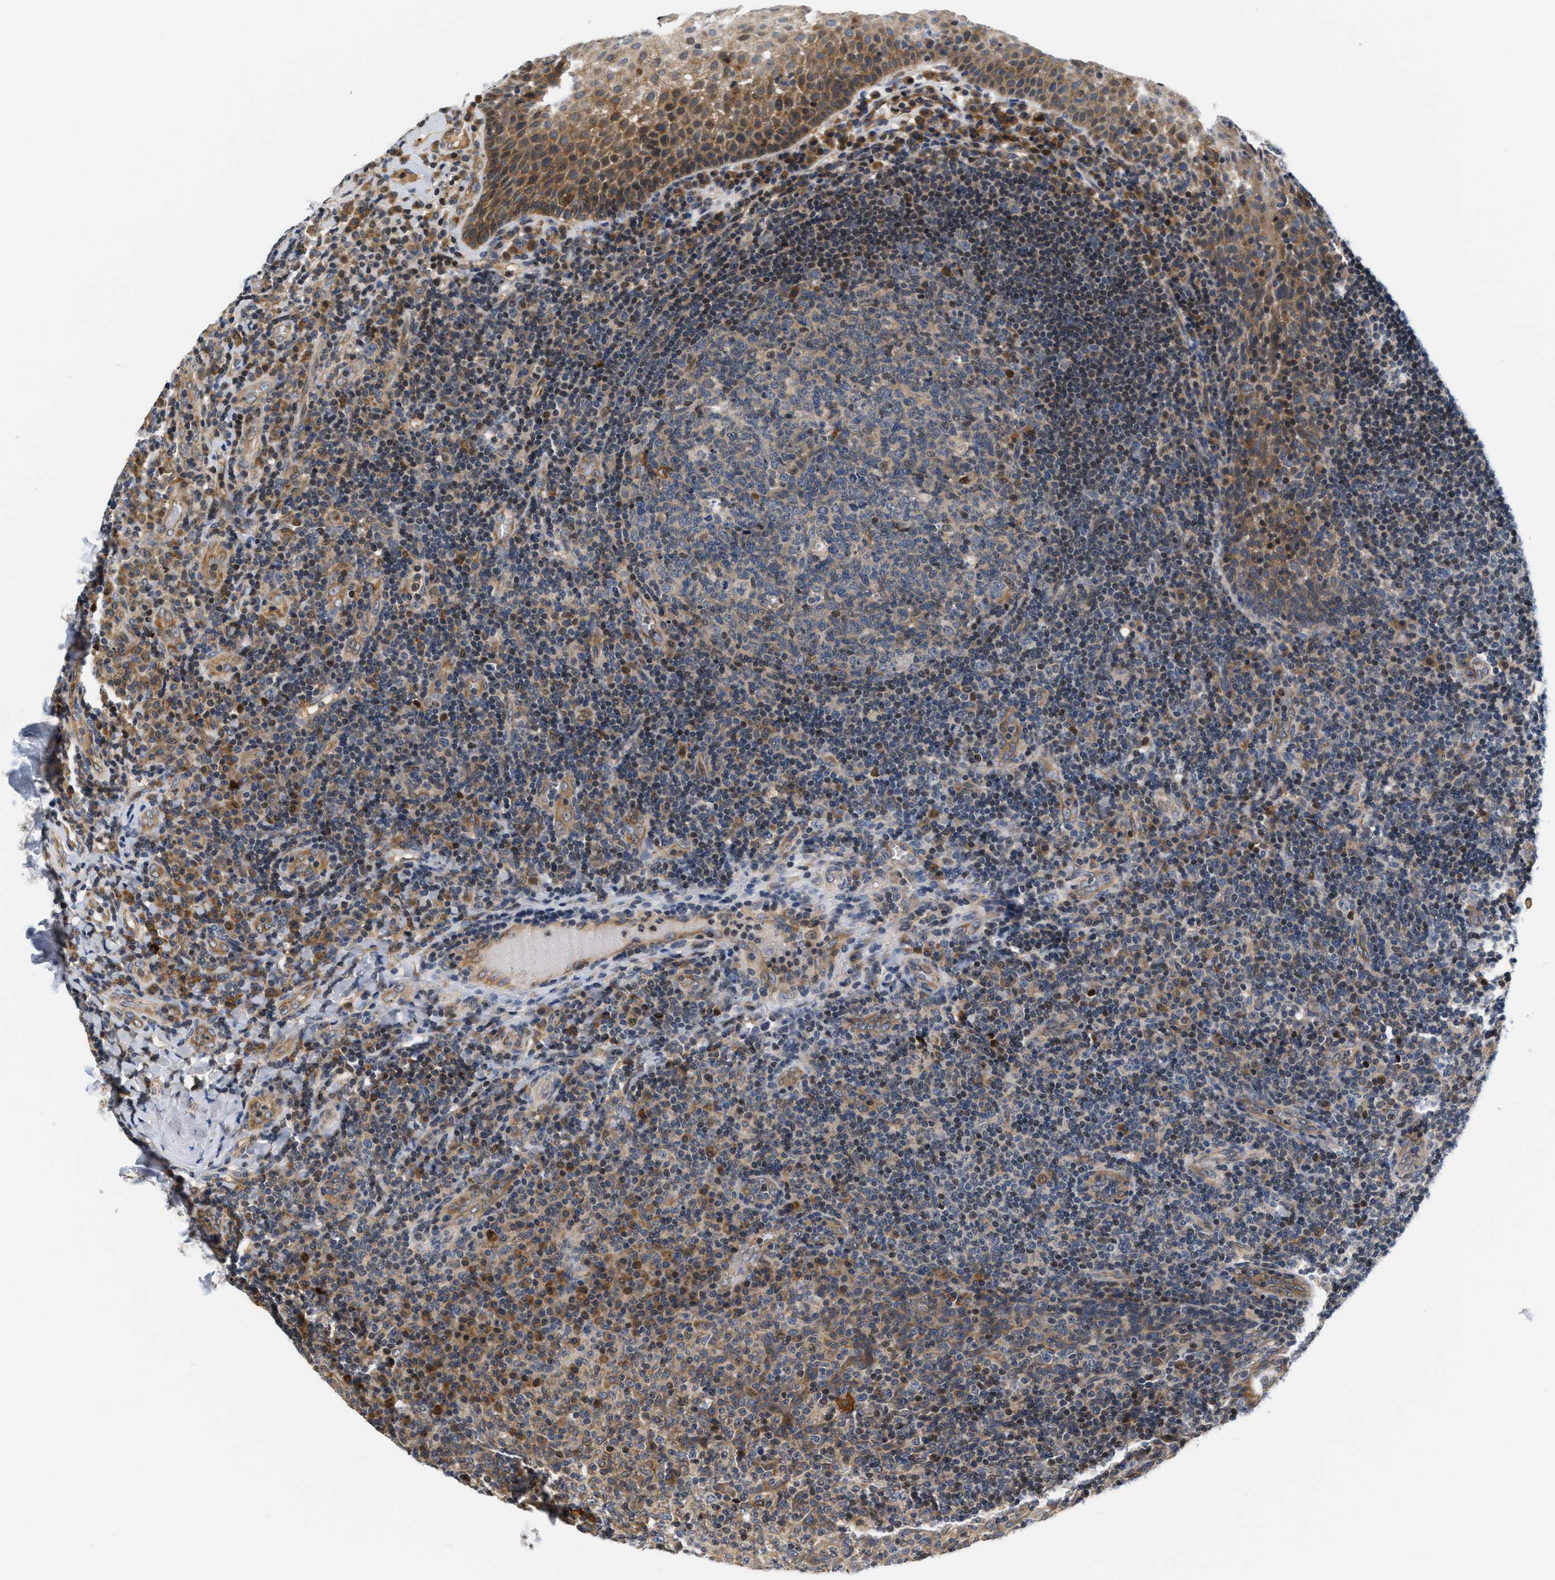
{"staining": {"intensity": "weak", "quantity": "25%-75%", "location": "cytoplasmic/membranous"}, "tissue": "tonsil", "cell_type": "Germinal center cells", "image_type": "normal", "snomed": [{"axis": "morphology", "description": "Normal tissue, NOS"}, {"axis": "topography", "description": "Tonsil"}], "caption": "Tonsil stained with immunohistochemistry (IHC) shows weak cytoplasmic/membranous expression in approximately 25%-75% of germinal center cells. The staining is performed using DAB brown chromogen to label protein expression. The nuclei are counter-stained blue using hematoxylin.", "gene": "TNIP2", "patient": {"sex": "male", "age": 17}}